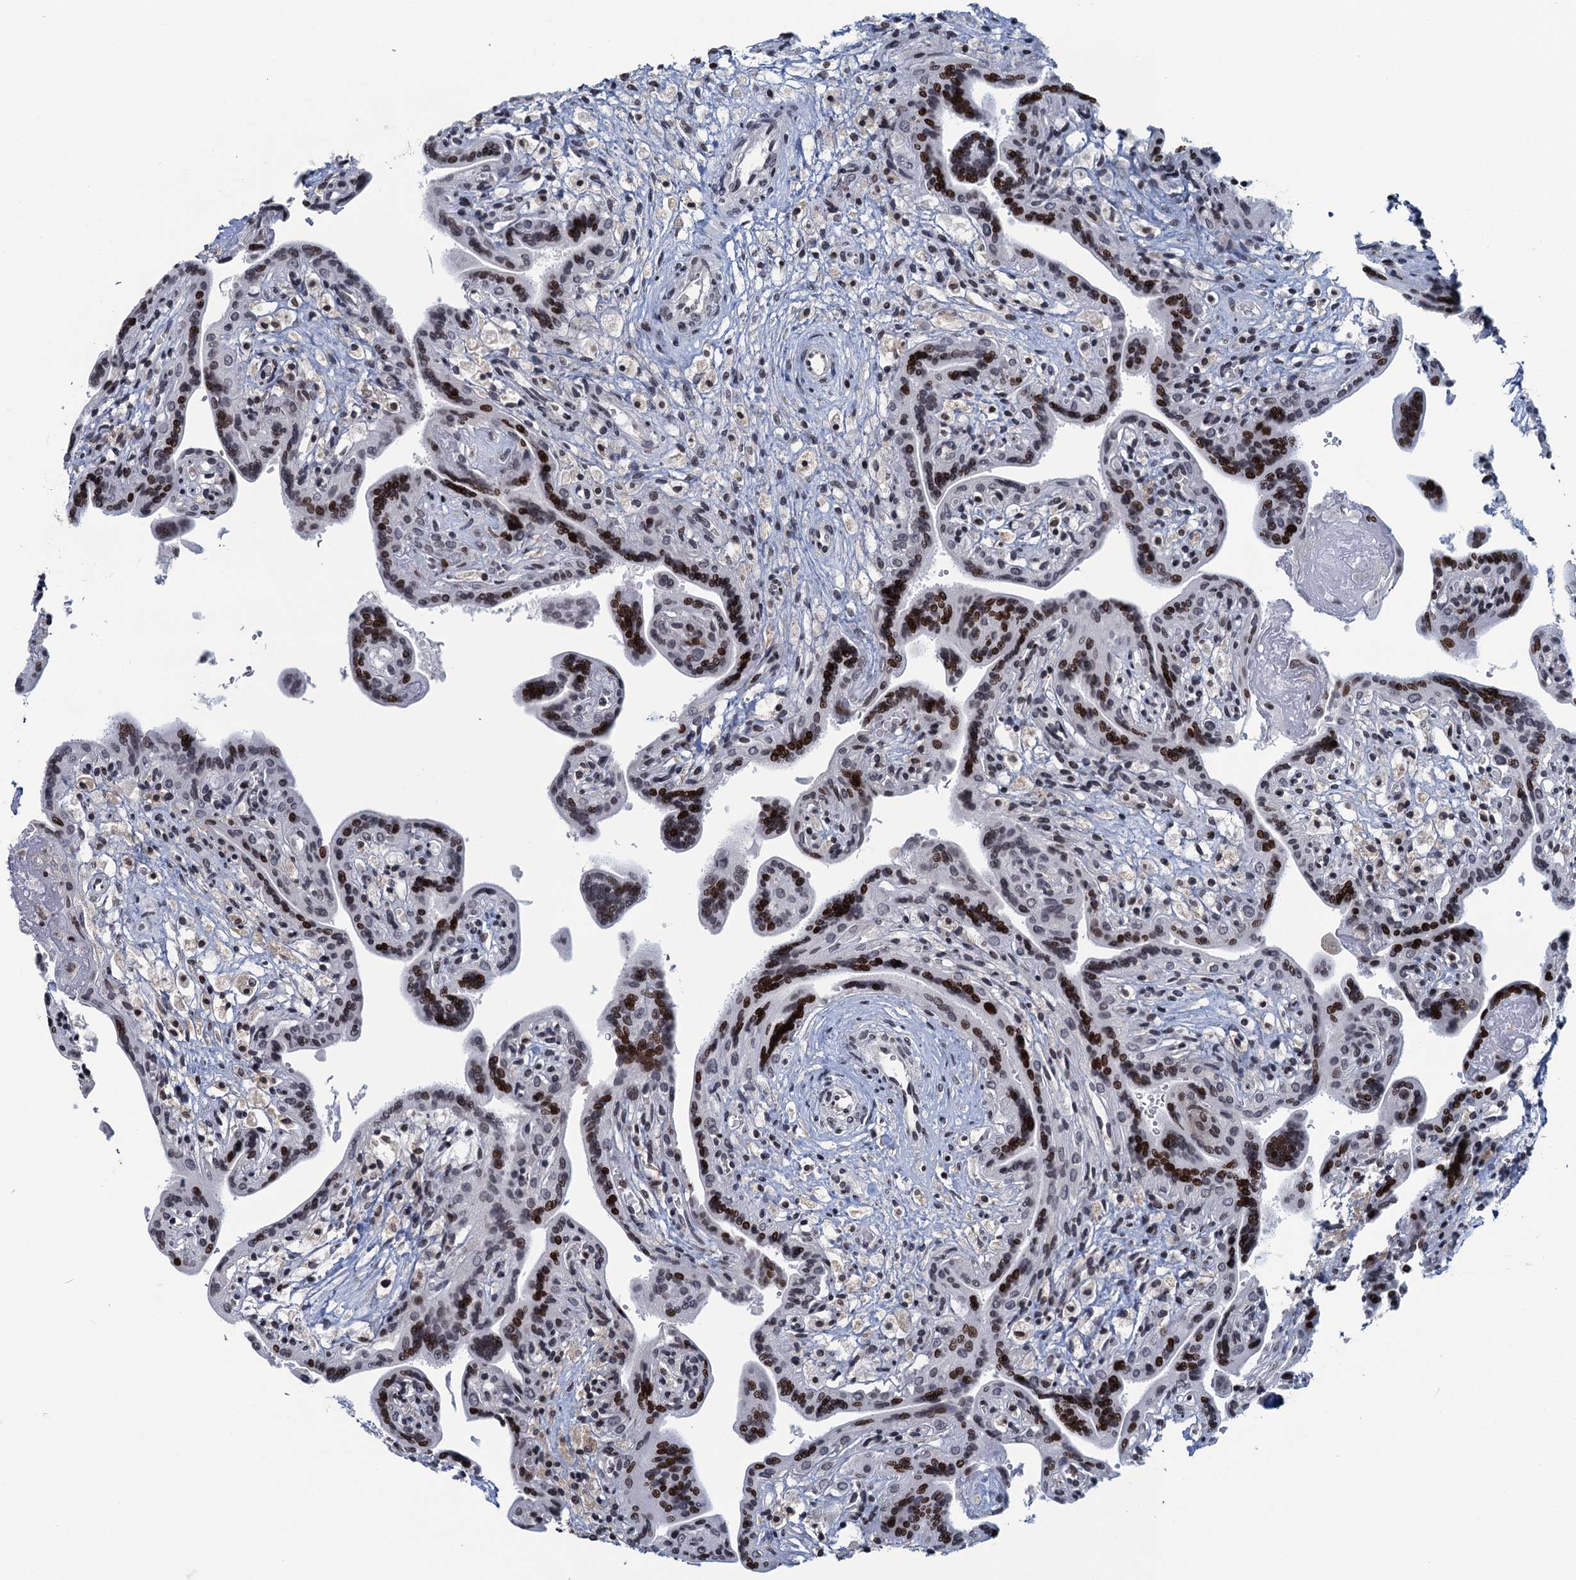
{"staining": {"intensity": "moderate", "quantity": "25%-75%", "location": "nuclear"}, "tissue": "placenta", "cell_type": "Trophoblastic cells", "image_type": "normal", "snomed": [{"axis": "morphology", "description": "Normal tissue, NOS"}, {"axis": "topography", "description": "Placenta"}], "caption": "Brown immunohistochemical staining in unremarkable human placenta reveals moderate nuclear expression in approximately 25%-75% of trophoblastic cells.", "gene": "FYB1", "patient": {"sex": "female", "age": 37}}